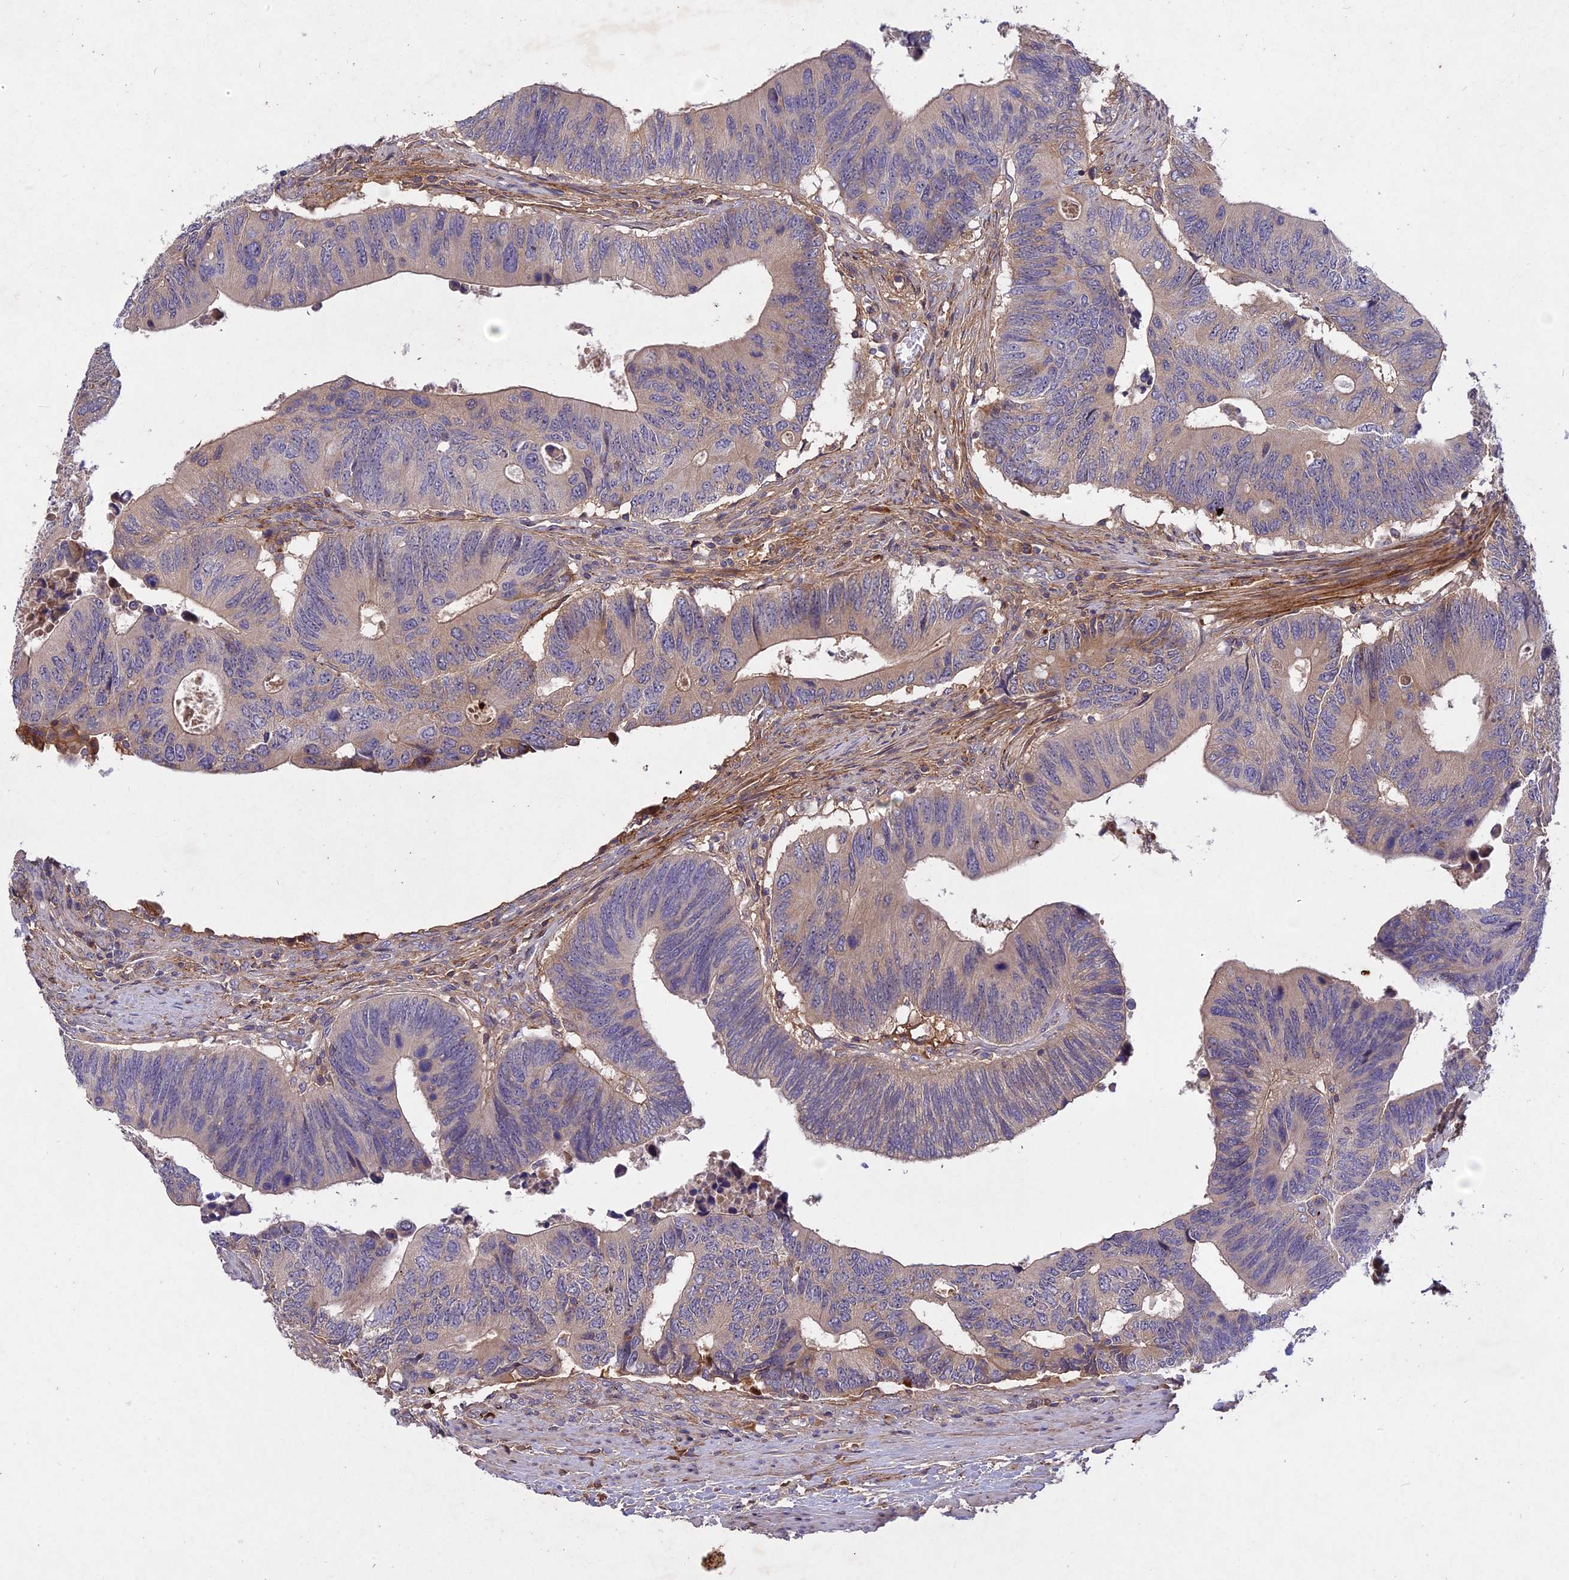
{"staining": {"intensity": "weak", "quantity": "<25%", "location": "cytoplasmic/membranous"}, "tissue": "colorectal cancer", "cell_type": "Tumor cells", "image_type": "cancer", "snomed": [{"axis": "morphology", "description": "Adenocarcinoma, NOS"}, {"axis": "topography", "description": "Colon"}], "caption": "Immunohistochemistry (IHC) of human colorectal adenocarcinoma demonstrates no positivity in tumor cells.", "gene": "ADO", "patient": {"sex": "male", "age": 87}}